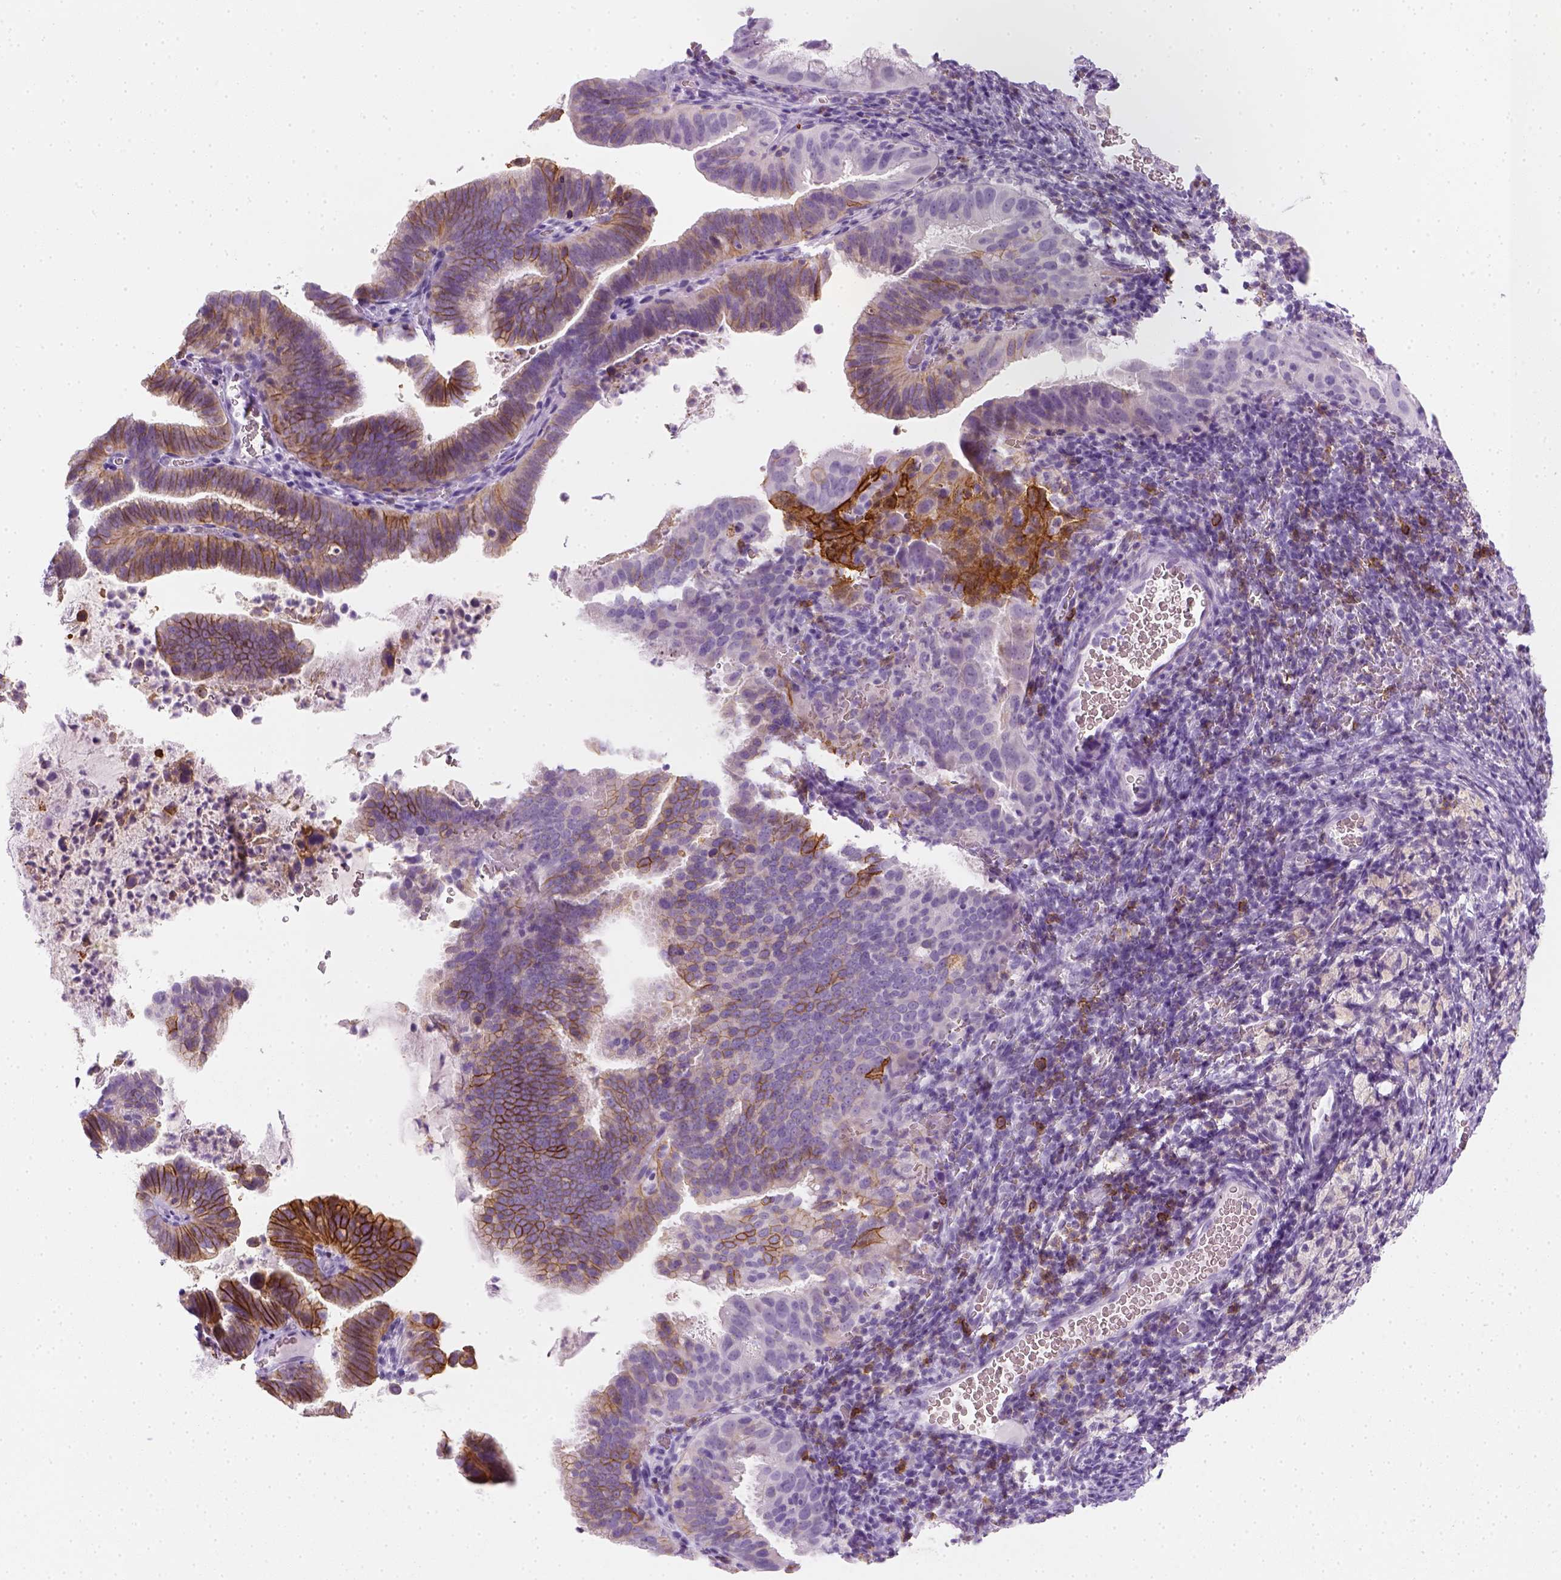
{"staining": {"intensity": "moderate", "quantity": "25%-75%", "location": "cytoplasmic/membranous"}, "tissue": "cervical cancer", "cell_type": "Tumor cells", "image_type": "cancer", "snomed": [{"axis": "morphology", "description": "Adenocarcinoma, NOS"}, {"axis": "topography", "description": "Cervix"}], "caption": "A brown stain highlights moderate cytoplasmic/membranous expression of a protein in human cervical adenocarcinoma tumor cells.", "gene": "AQP3", "patient": {"sex": "female", "age": 61}}